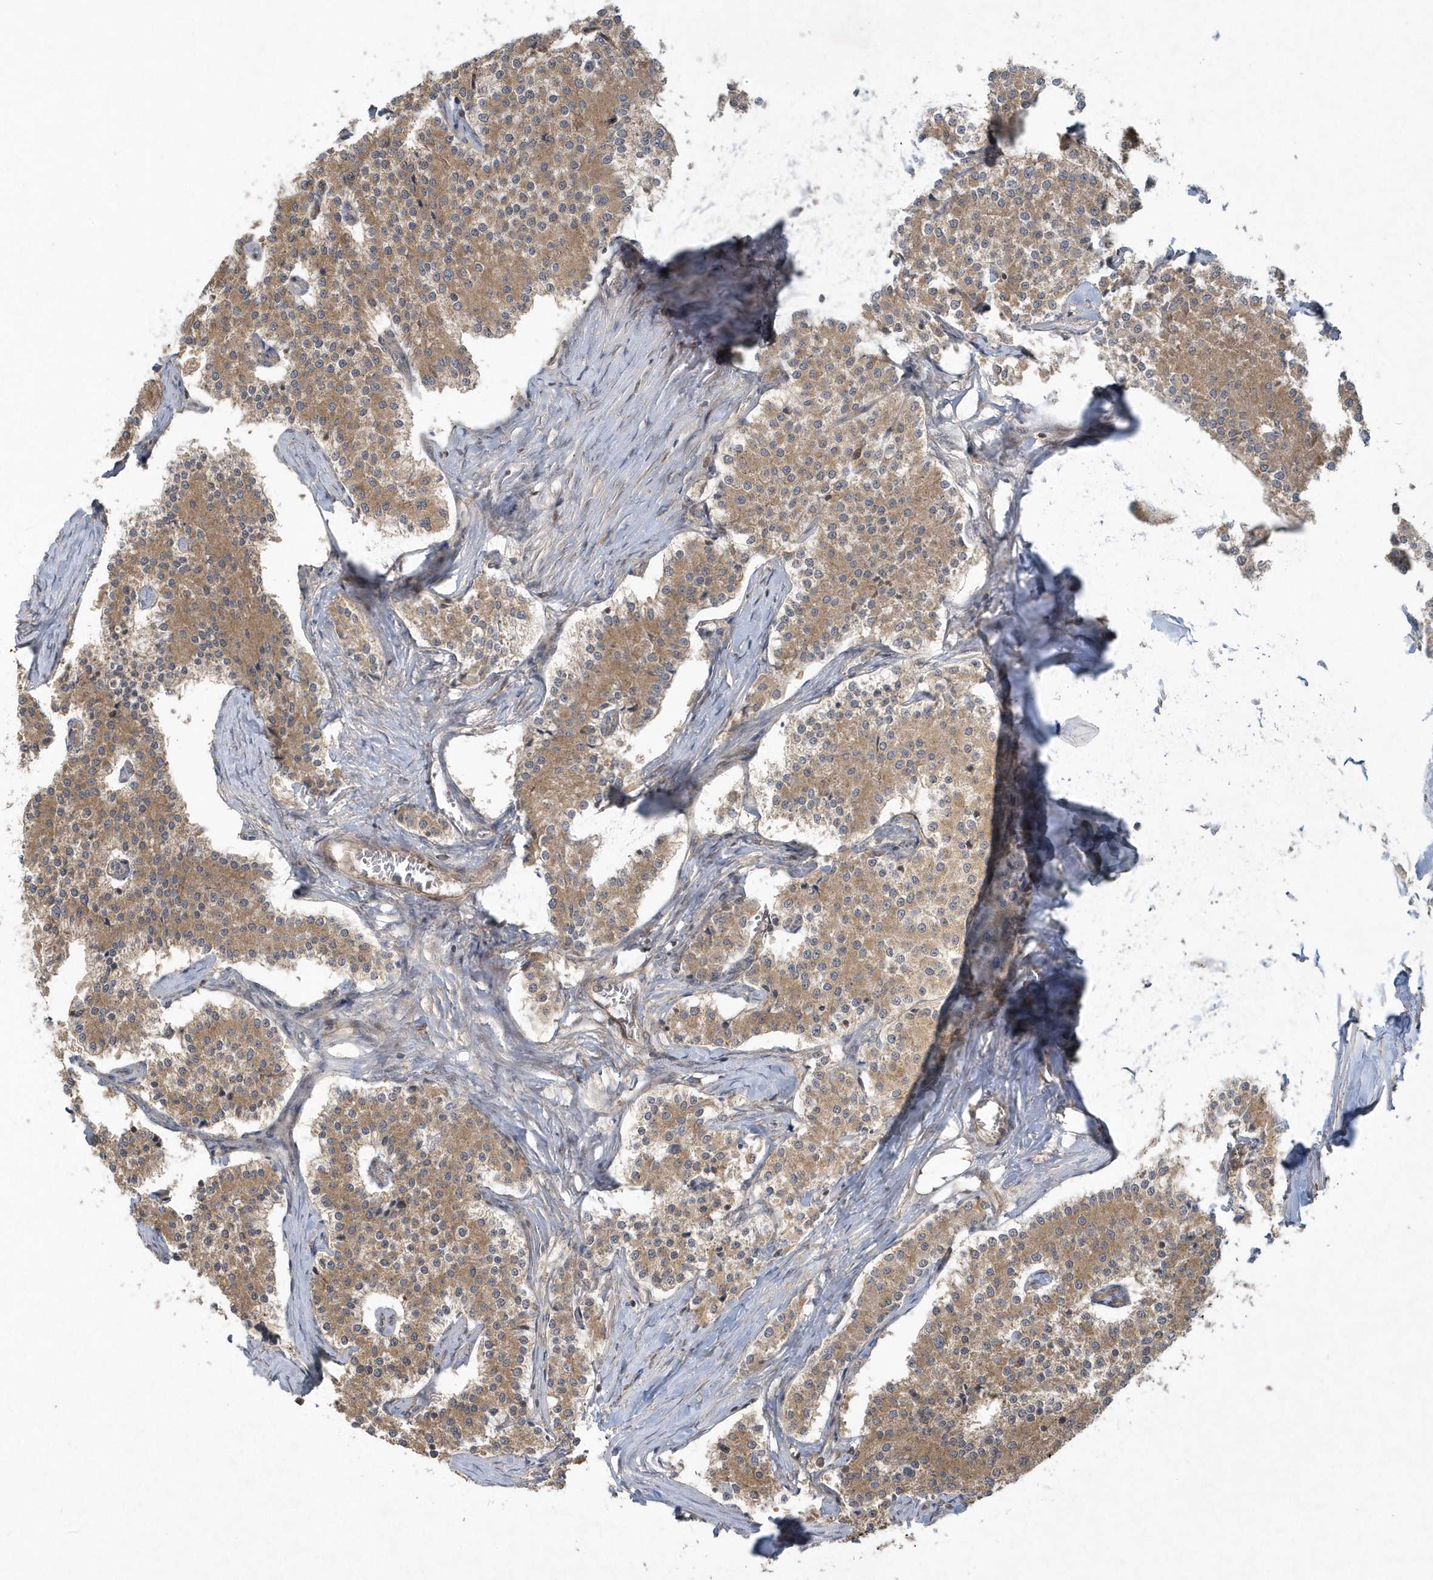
{"staining": {"intensity": "moderate", "quantity": ">75%", "location": "cytoplasmic/membranous"}, "tissue": "carcinoid", "cell_type": "Tumor cells", "image_type": "cancer", "snomed": [{"axis": "morphology", "description": "Carcinoid, malignant, NOS"}, {"axis": "topography", "description": "Colon"}], "caption": "There is medium levels of moderate cytoplasmic/membranous staining in tumor cells of malignant carcinoid, as demonstrated by immunohistochemical staining (brown color).", "gene": "THG1L", "patient": {"sex": "female", "age": 52}}